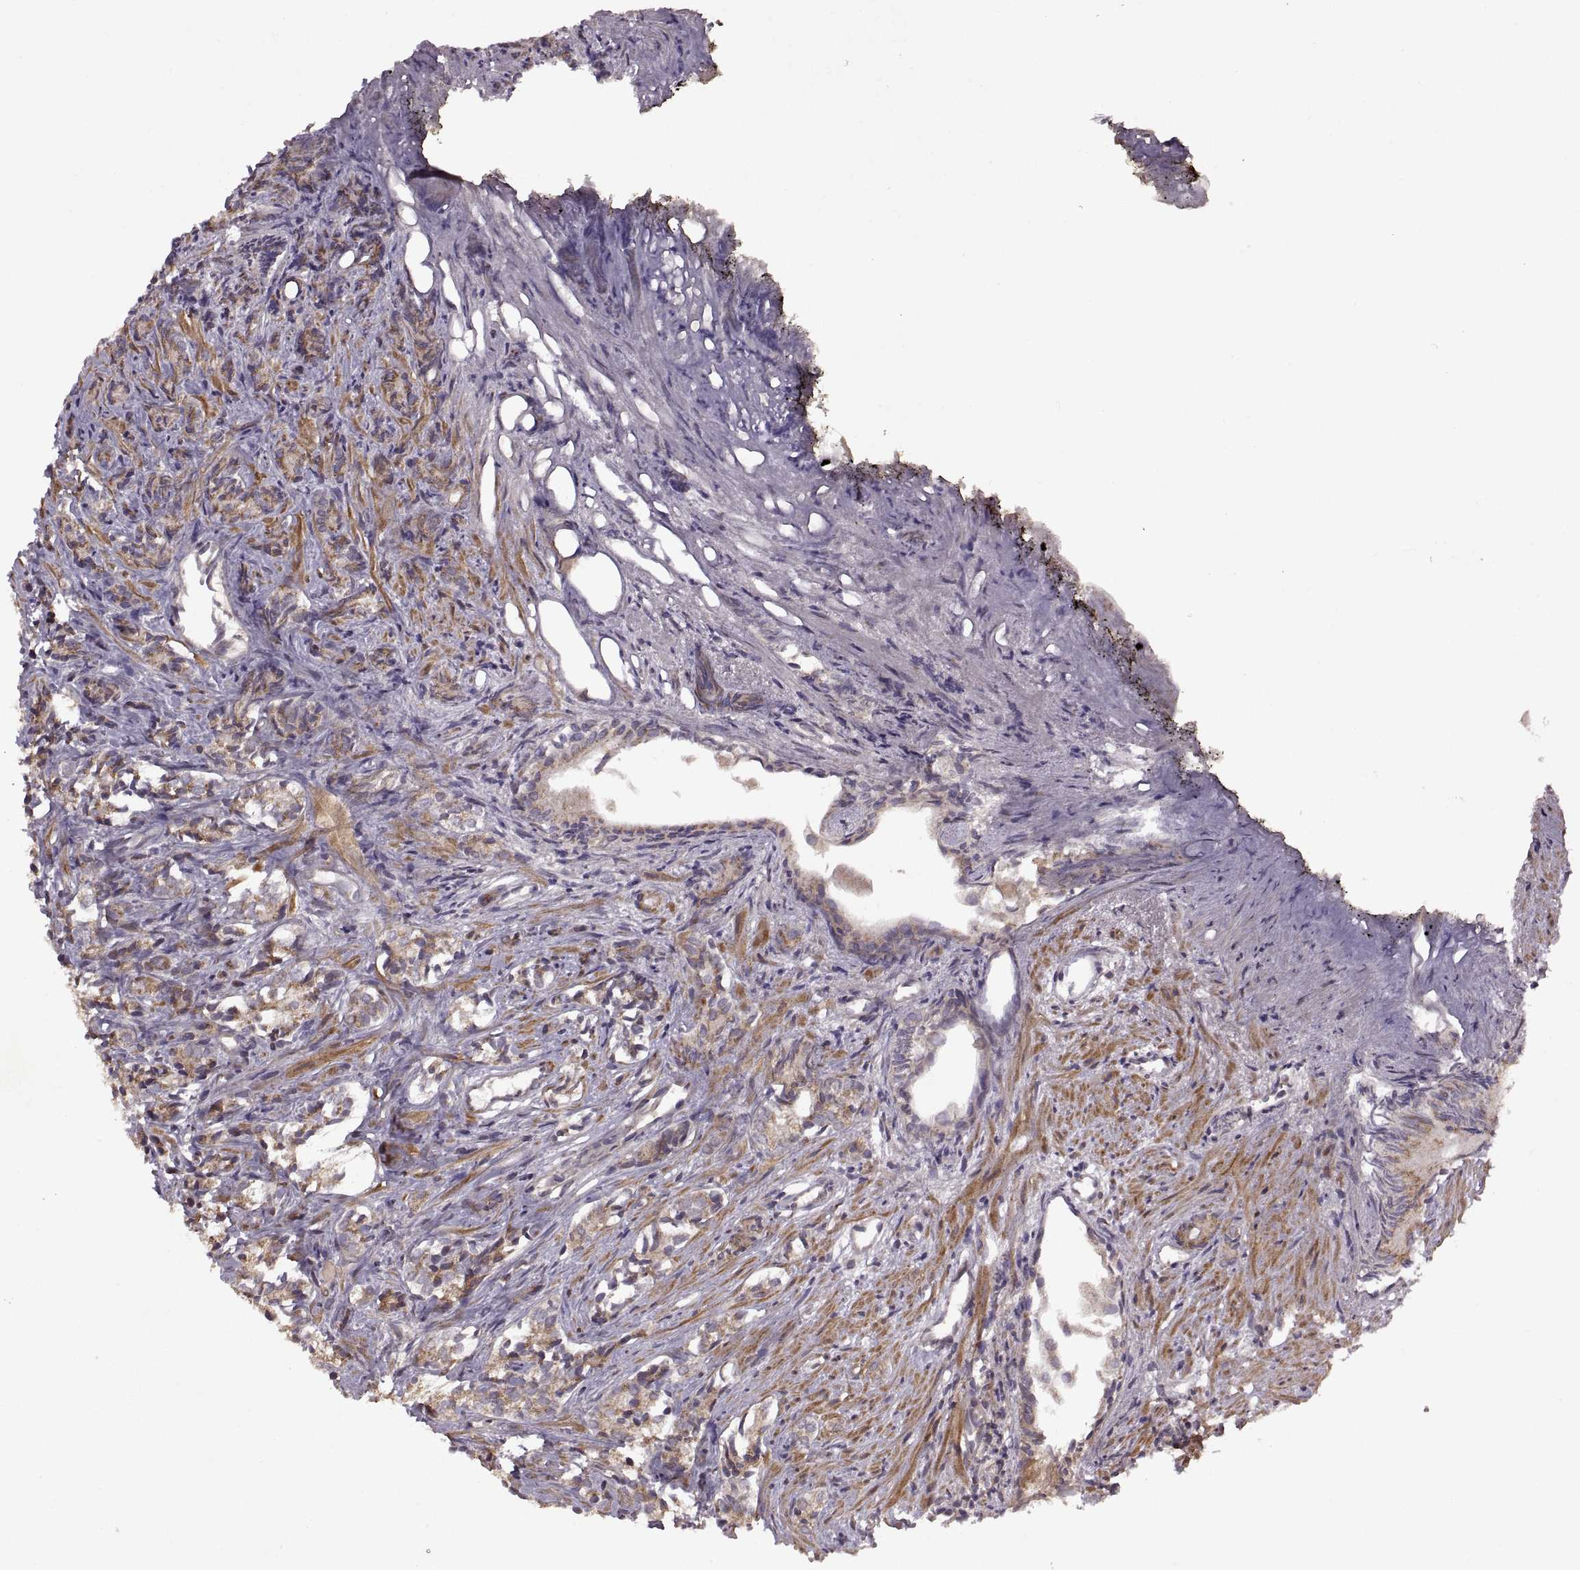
{"staining": {"intensity": "moderate", "quantity": ">75%", "location": "cytoplasmic/membranous"}, "tissue": "prostate cancer", "cell_type": "Tumor cells", "image_type": "cancer", "snomed": [{"axis": "morphology", "description": "Adenocarcinoma, High grade"}, {"axis": "topography", "description": "Prostate"}], "caption": "Immunohistochemistry staining of prostate cancer (adenocarcinoma (high-grade)), which demonstrates medium levels of moderate cytoplasmic/membranous staining in about >75% of tumor cells indicating moderate cytoplasmic/membranous protein staining. The staining was performed using DAB (brown) for protein detection and nuclei were counterstained in hematoxylin (blue).", "gene": "PTOV1", "patient": {"sex": "male", "age": 84}}